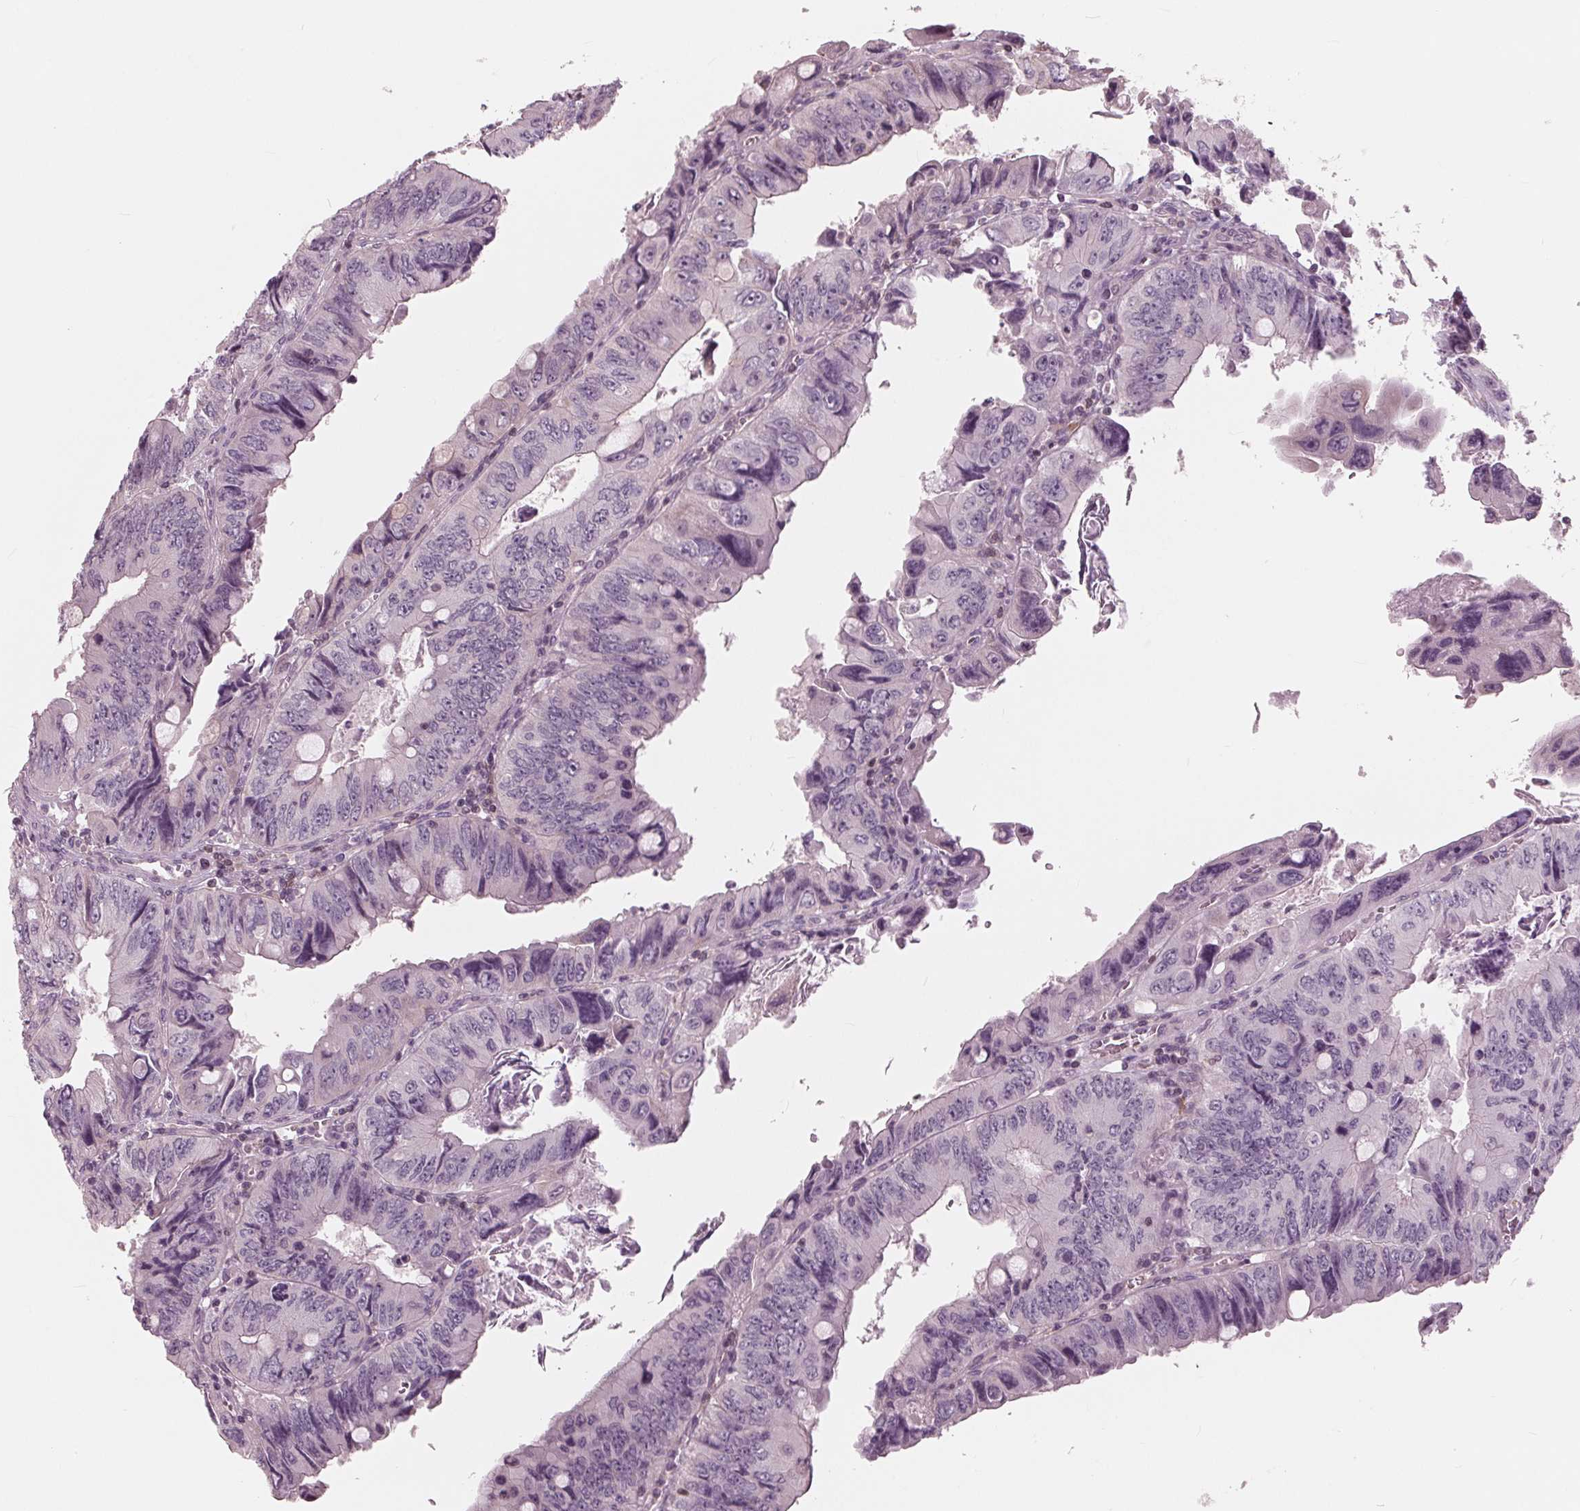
{"staining": {"intensity": "negative", "quantity": "none", "location": "none"}, "tissue": "colorectal cancer", "cell_type": "Tumor cells", "image_type": "cancer", "snomed": [{"axis": "morphology", "description": "Adenocarcinoma, NOS"}, {"axis": "topography", "description": "Colon"}], "caption": "A high-resolution image shows IHC staining of colorectal adenocarcinoma, which displays no significant expression in tumor cells.", "gene": "ING3", "patient": {"sex": "female", "age": 84}}